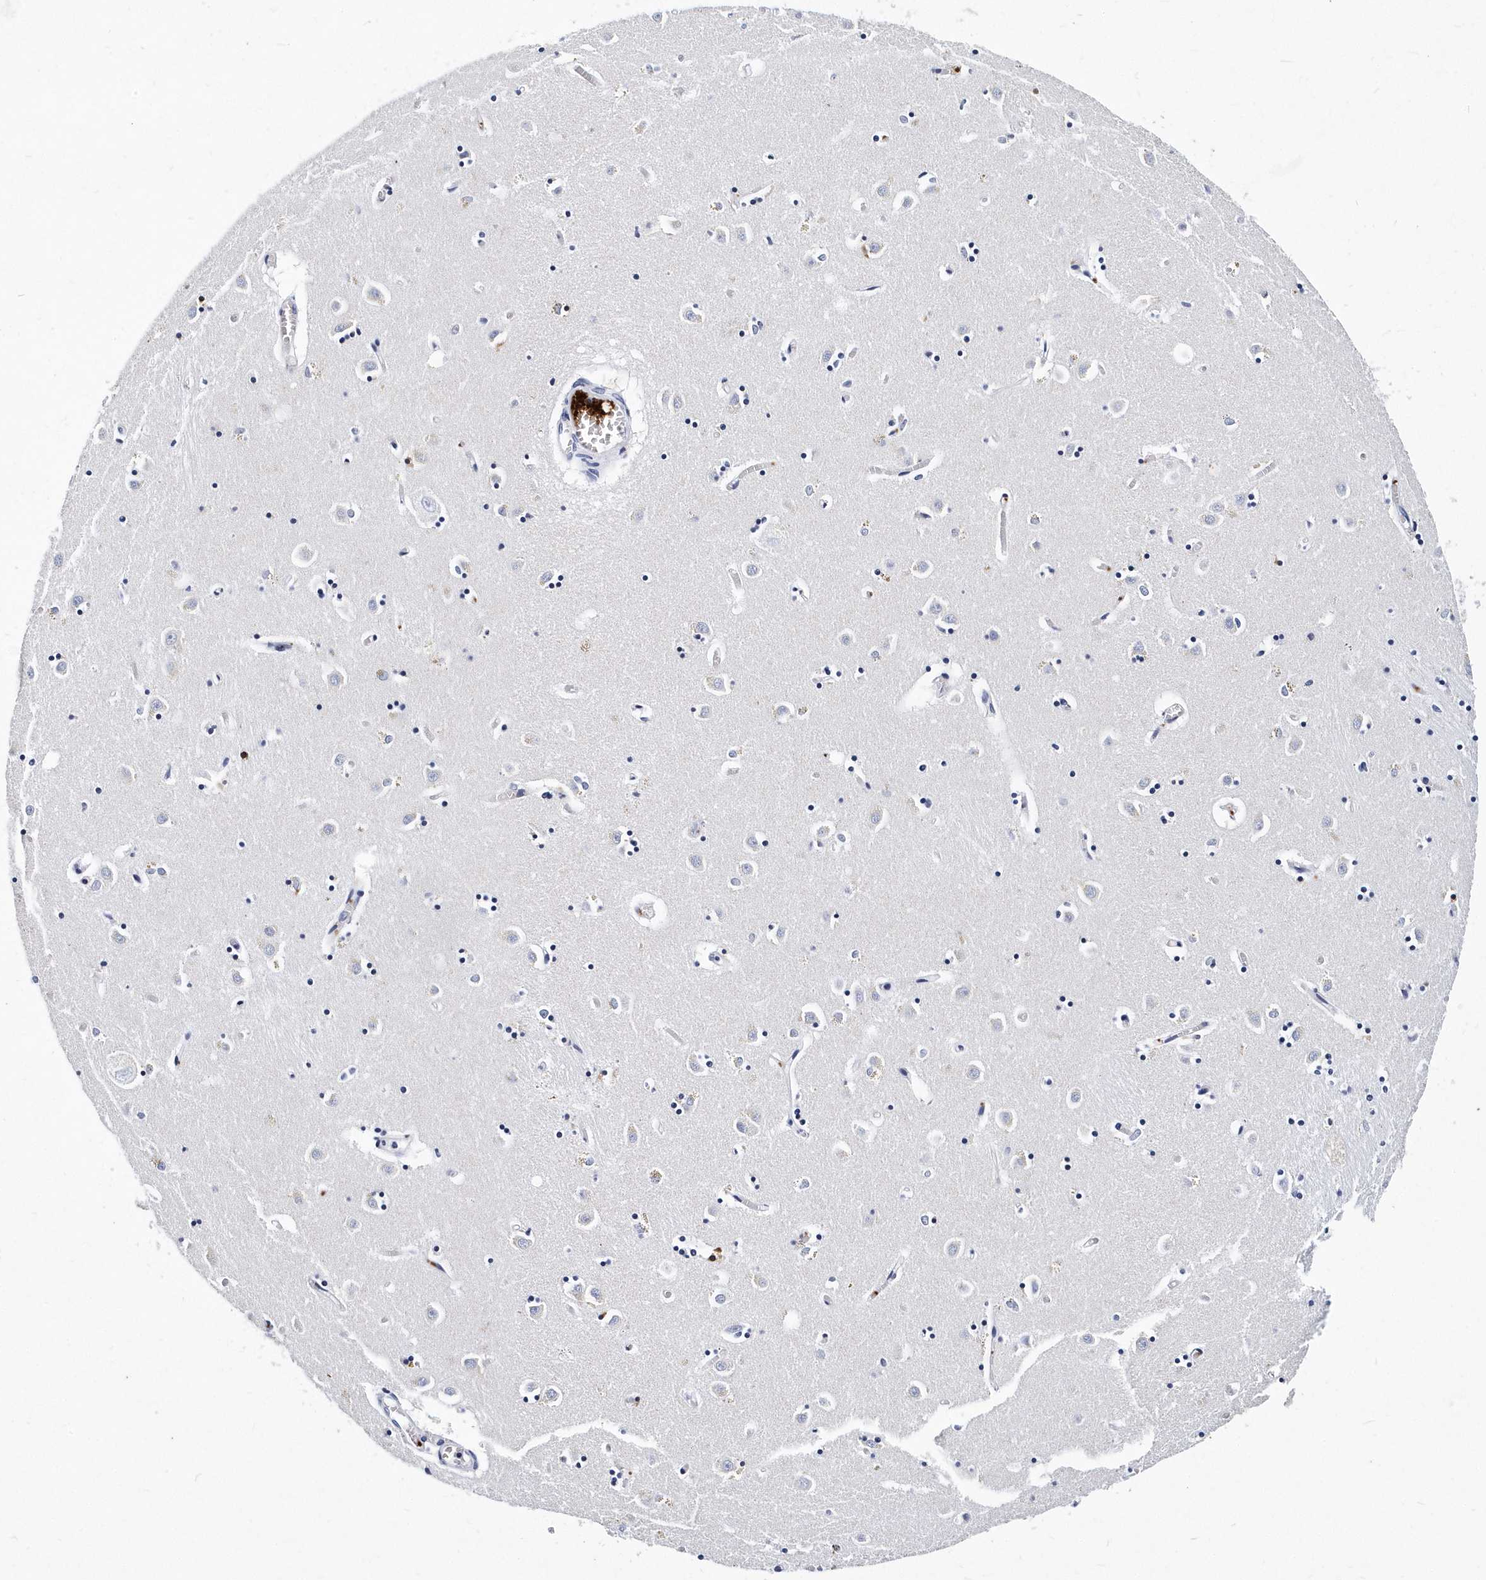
{"staining": {"intensity": "negative", "quantity": "none", "location": "none"}, "tissue": "caudate", "cell_type": "Glial cells", "image_type": "normal", "snomed": [{"axis": "morphology", "description": "Normal tissue, NOS"}, {"axis": "topography", "description": "Lateral ventricle wall"}], "caption": "High magnification brightfield microscopy of benign caudate stained with DAB (3,3'-diaminobenzidine) (brown) and counterstained with hematoxylin (blue): glial cells show no significant staining. The staining was performed using DAB (3,3'-diaminobenzidine) to visualize the protein expression in brown, while the nuclei were stained in blue with hematoxylin (Magnification: 20x).", "gene": "ITGA2B", "patient": {"sex": "male", "age": 70}}